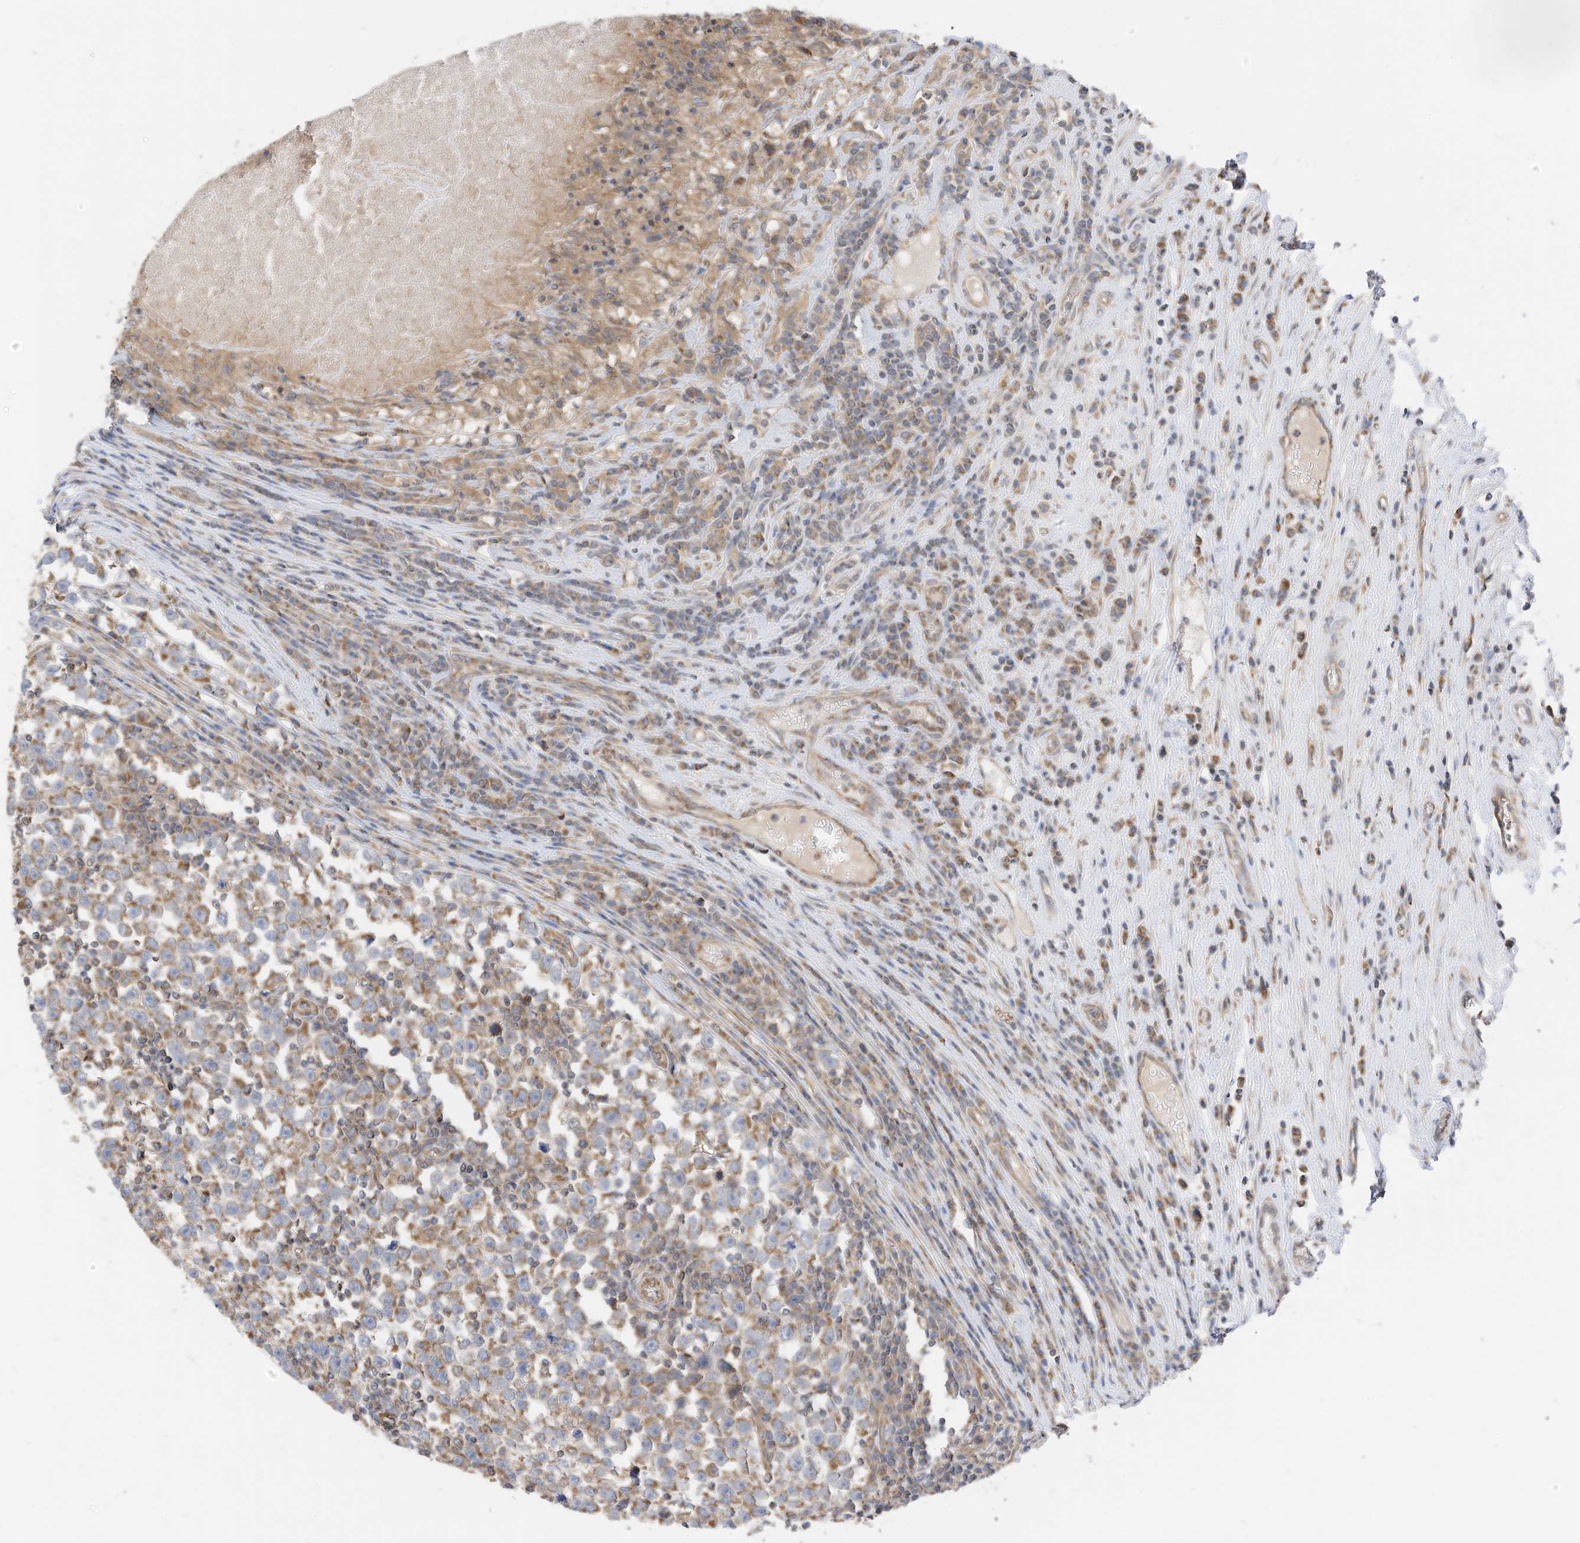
{"staining": {"intensity": "moderate", "quantity": ">75%", "location": "cytoplasmic/membranous"}, "tissue": "testis cancer", "cell_type": "Tumor cells", "image_type": "cancer", "snomed": [{"axis": "morphology", "description": "Normal tissue, NOS"}, {"axis": "morphology", "description": "Seminoma, NOS"}, {"axis": "topography", "description": "Testis"}], "caption": "This is a histology image of IHC staining of testis seminoma, which shows moderate staining in the cytoplasmic/membranous of tumor cells.", "gene": "METTL6", "patient": {"sex": "male", "age": 43}}